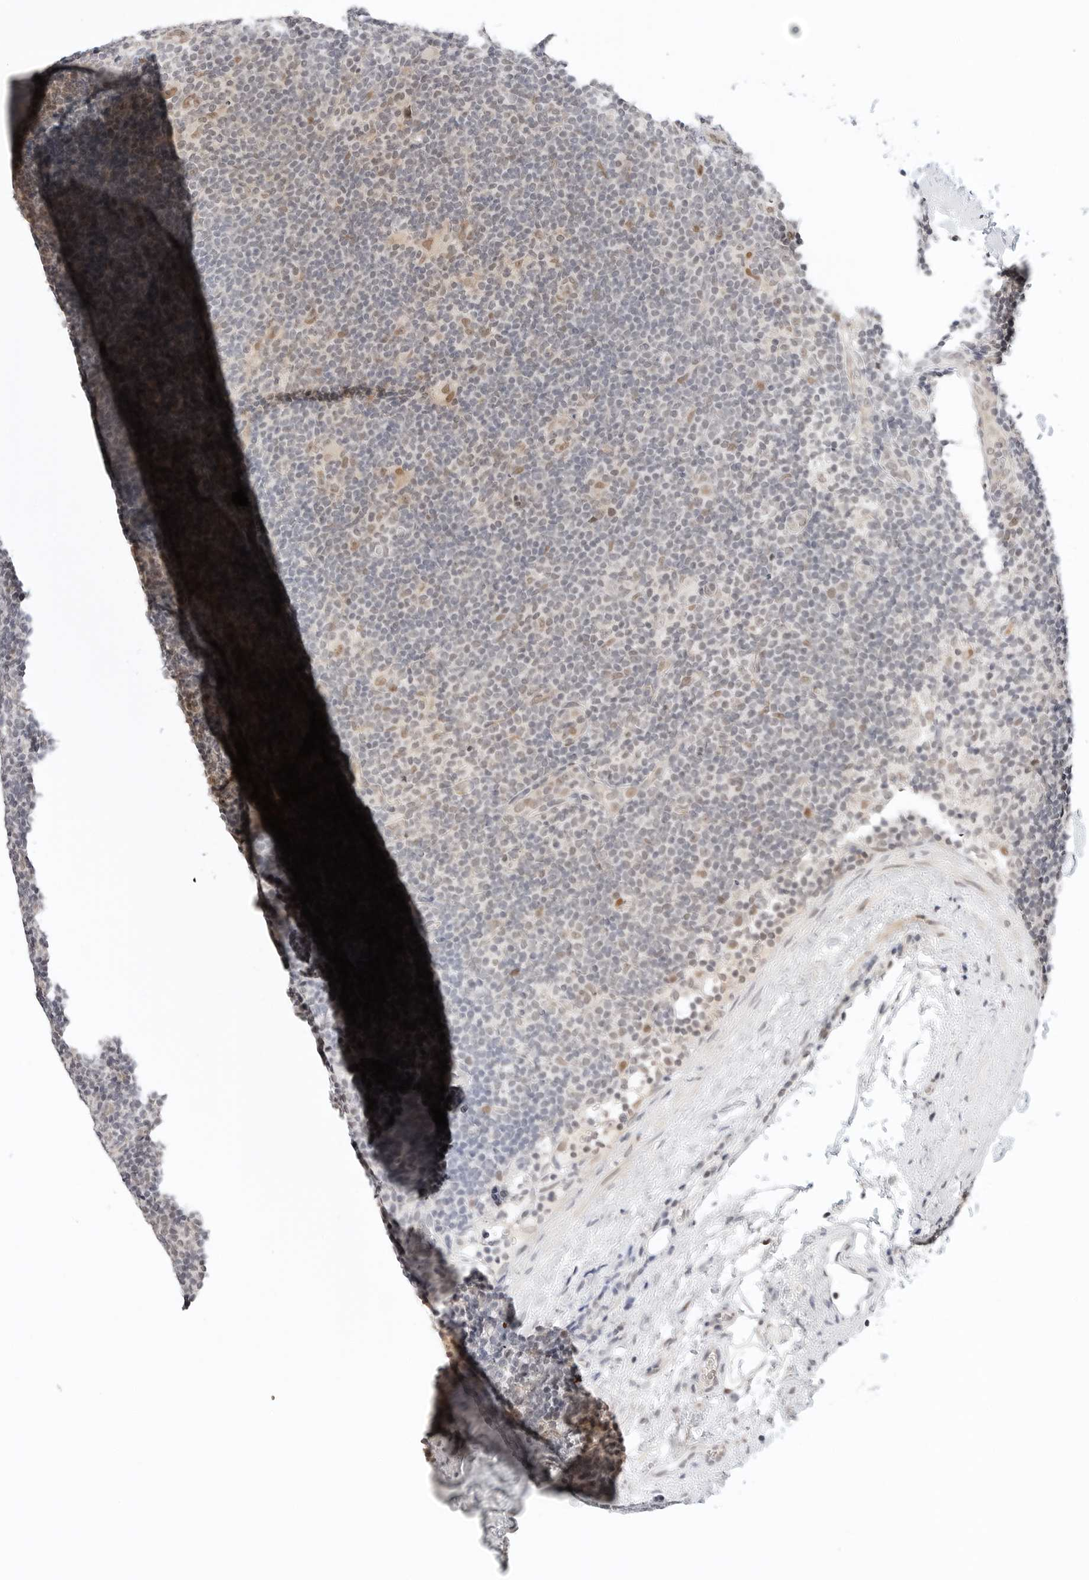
{"staining": {"intensity": "weak", "quantity": ">75%", "location": "nuclear"}, "tissue": "lymphoma", "cell_type": "Tumor cells", "image_type": "cancer", "snomed": [{"axis": "morphology", "description": "Hodgkin's disease, NOS"}, {"axis": "topography", "description": "Lymph node"}], "caption": "This micrograph demonstrates immunohistochemistry staining of human Hodgkin's disease, with low weak nuclear positivity in about >75% of tumor cells.", "gene": "TSEN2", "patient": {"sex": "female", "age": 57}}